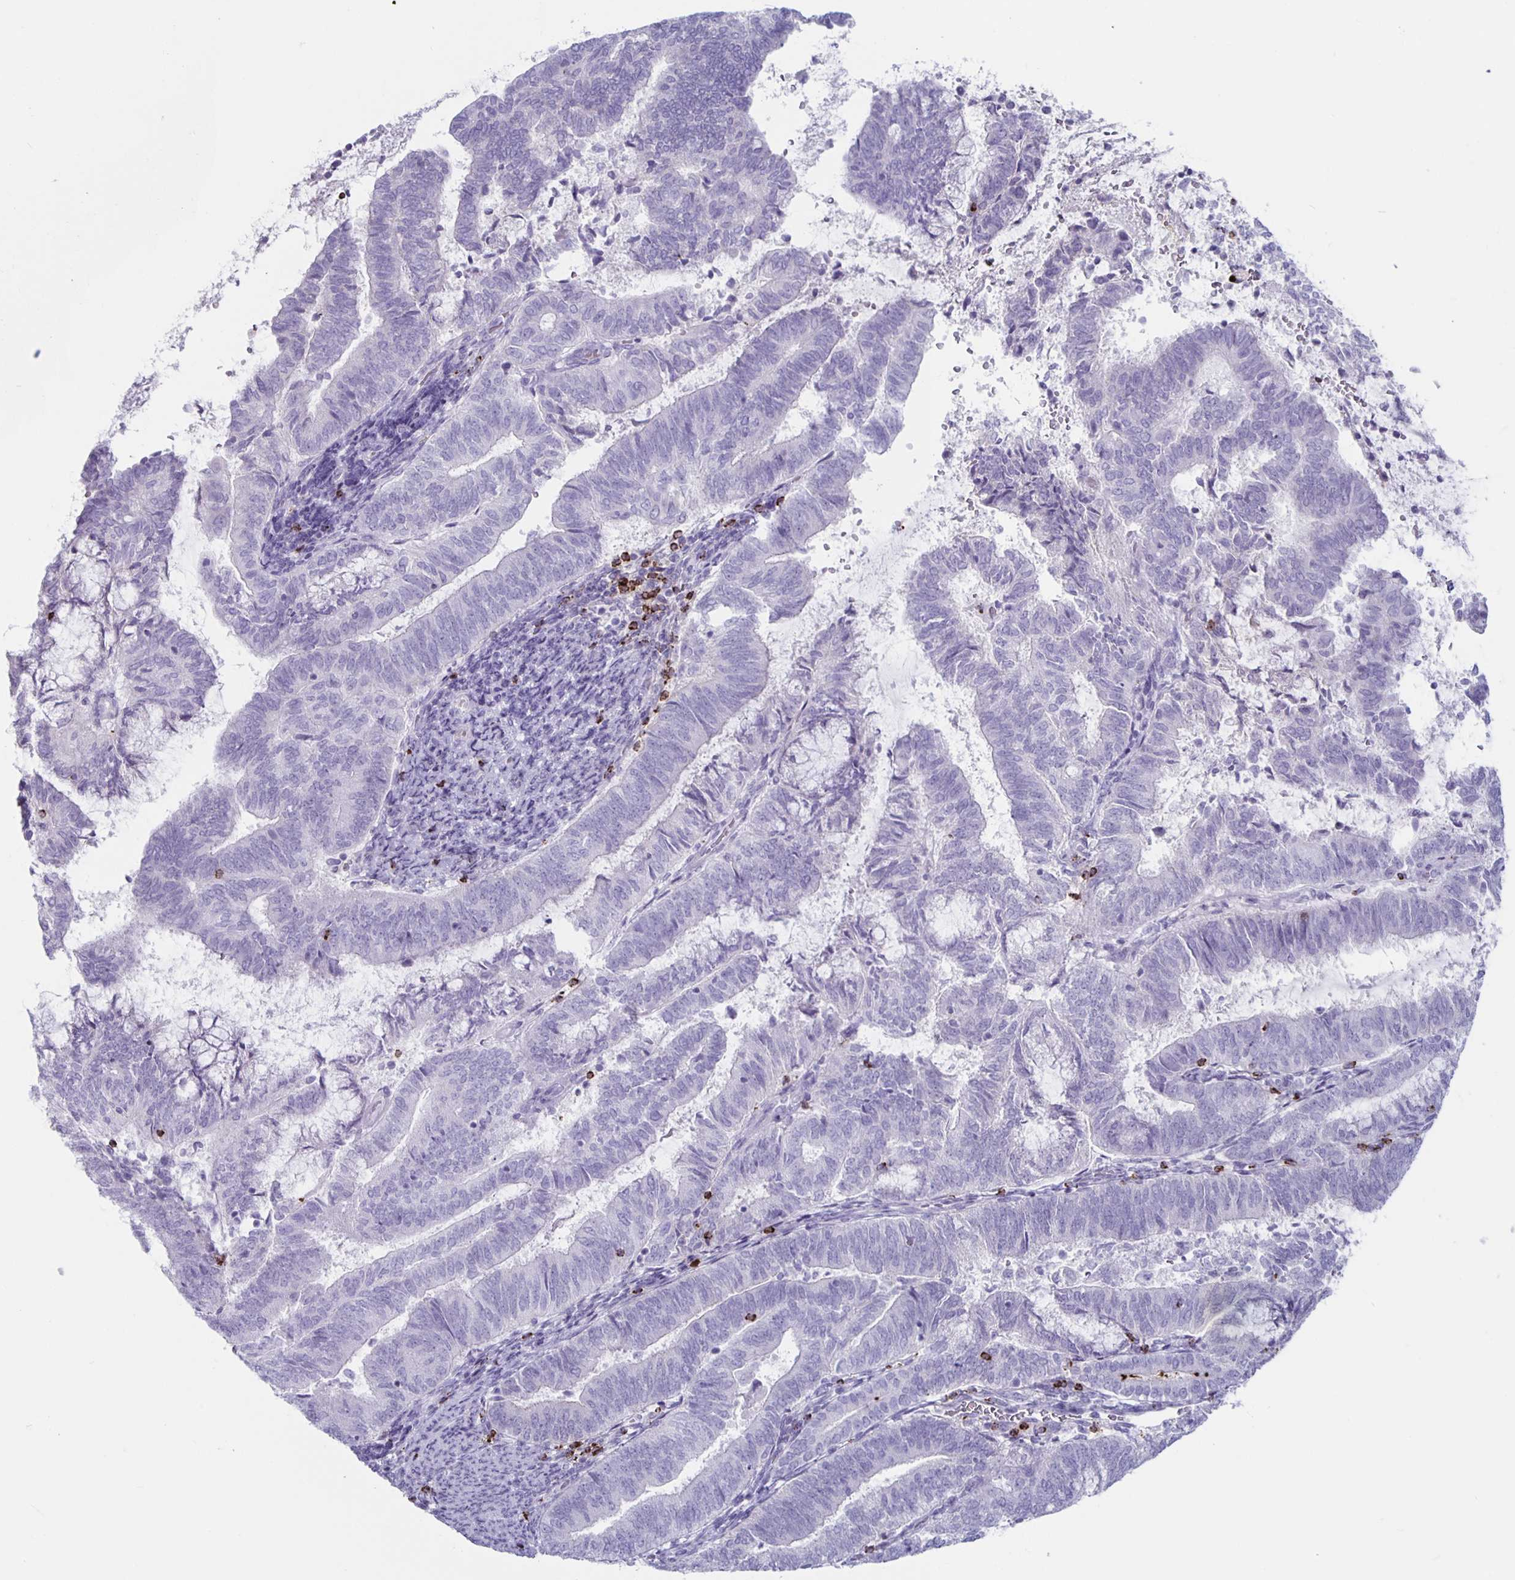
{"staining": {"intensity": "negative", "quantity": "none", "location": "none"}, "tissue": "endometrial cancer", "cell_type": "Tumor cells", "image_type": "cancer", "snomed": [{"axis": "morphology", "description": "Adenocarcinoma, NOS"}, {"axis": "topography", "description": "Endometrium"}], "caption": "A histopathology image of human endometrial cancer (adenocarcinoma) is negative for staining in tumor cells. (Stains: DAB (3,3'-diaminobenzidine) immunohistochemistry with hematoxylin counter stain, Microscopy: brightfield microscopy at high magnification).", "gene": "GZMK", "patient": {"sex": "female", "age": 65}}